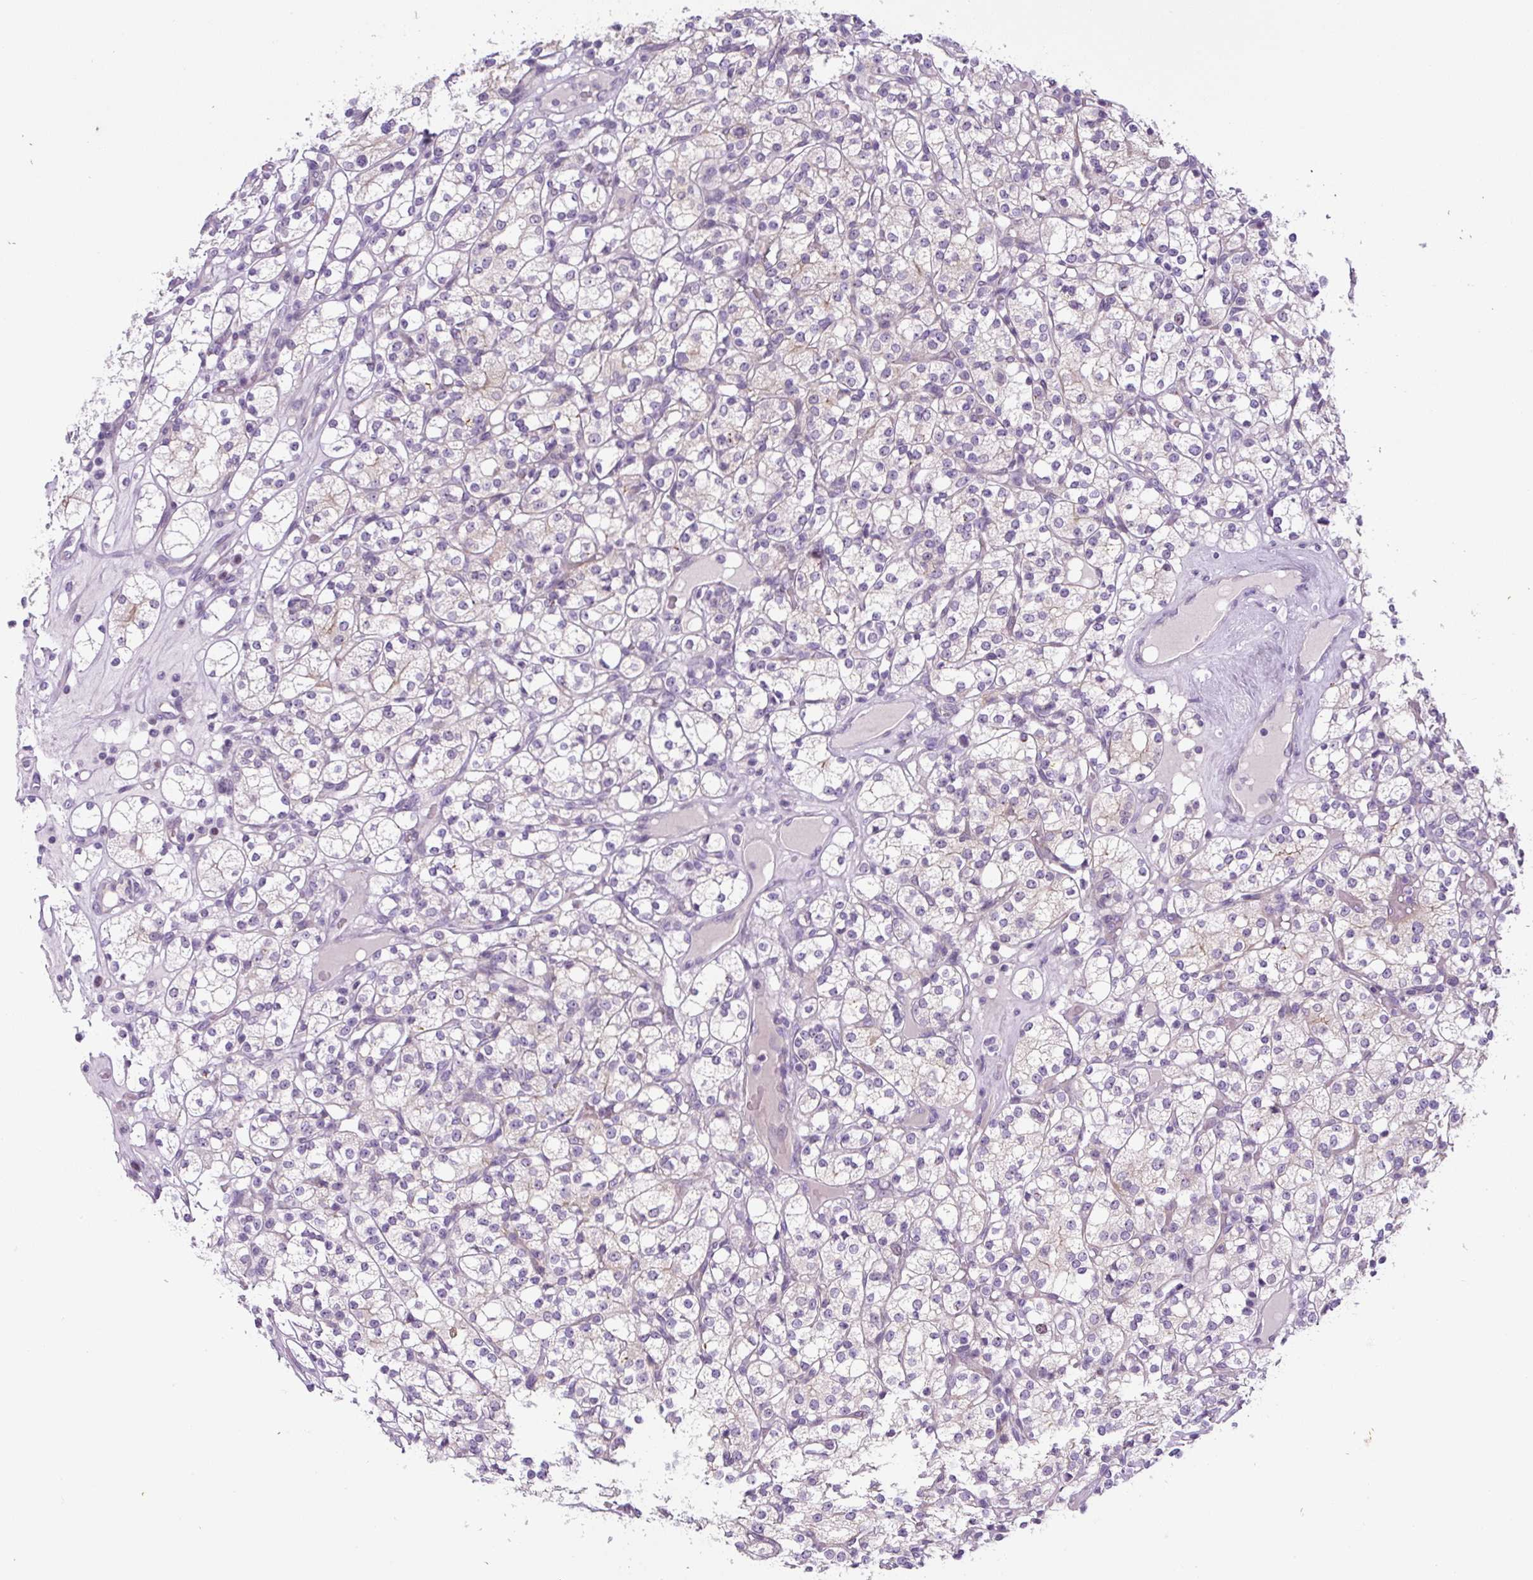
{"staining": {"intensity": "weak", "quantity": "<25%", "location": "cytoplasmic/membranous"}, "tissue": "renal cancer", "cell_type": "Tumor cells", "image_type": "cancer", "snomed": [{"axis": "morphology", "description": "Adenocarcinoma, NOS"}, {"axis": "topography", "description": "Kidney"}], "caption": "Tumor cells are negative for protein expression in human renal adenocarcinoma.", "gene": "ADAMTS19", "patient": {"sex": "male", "age": 77}}